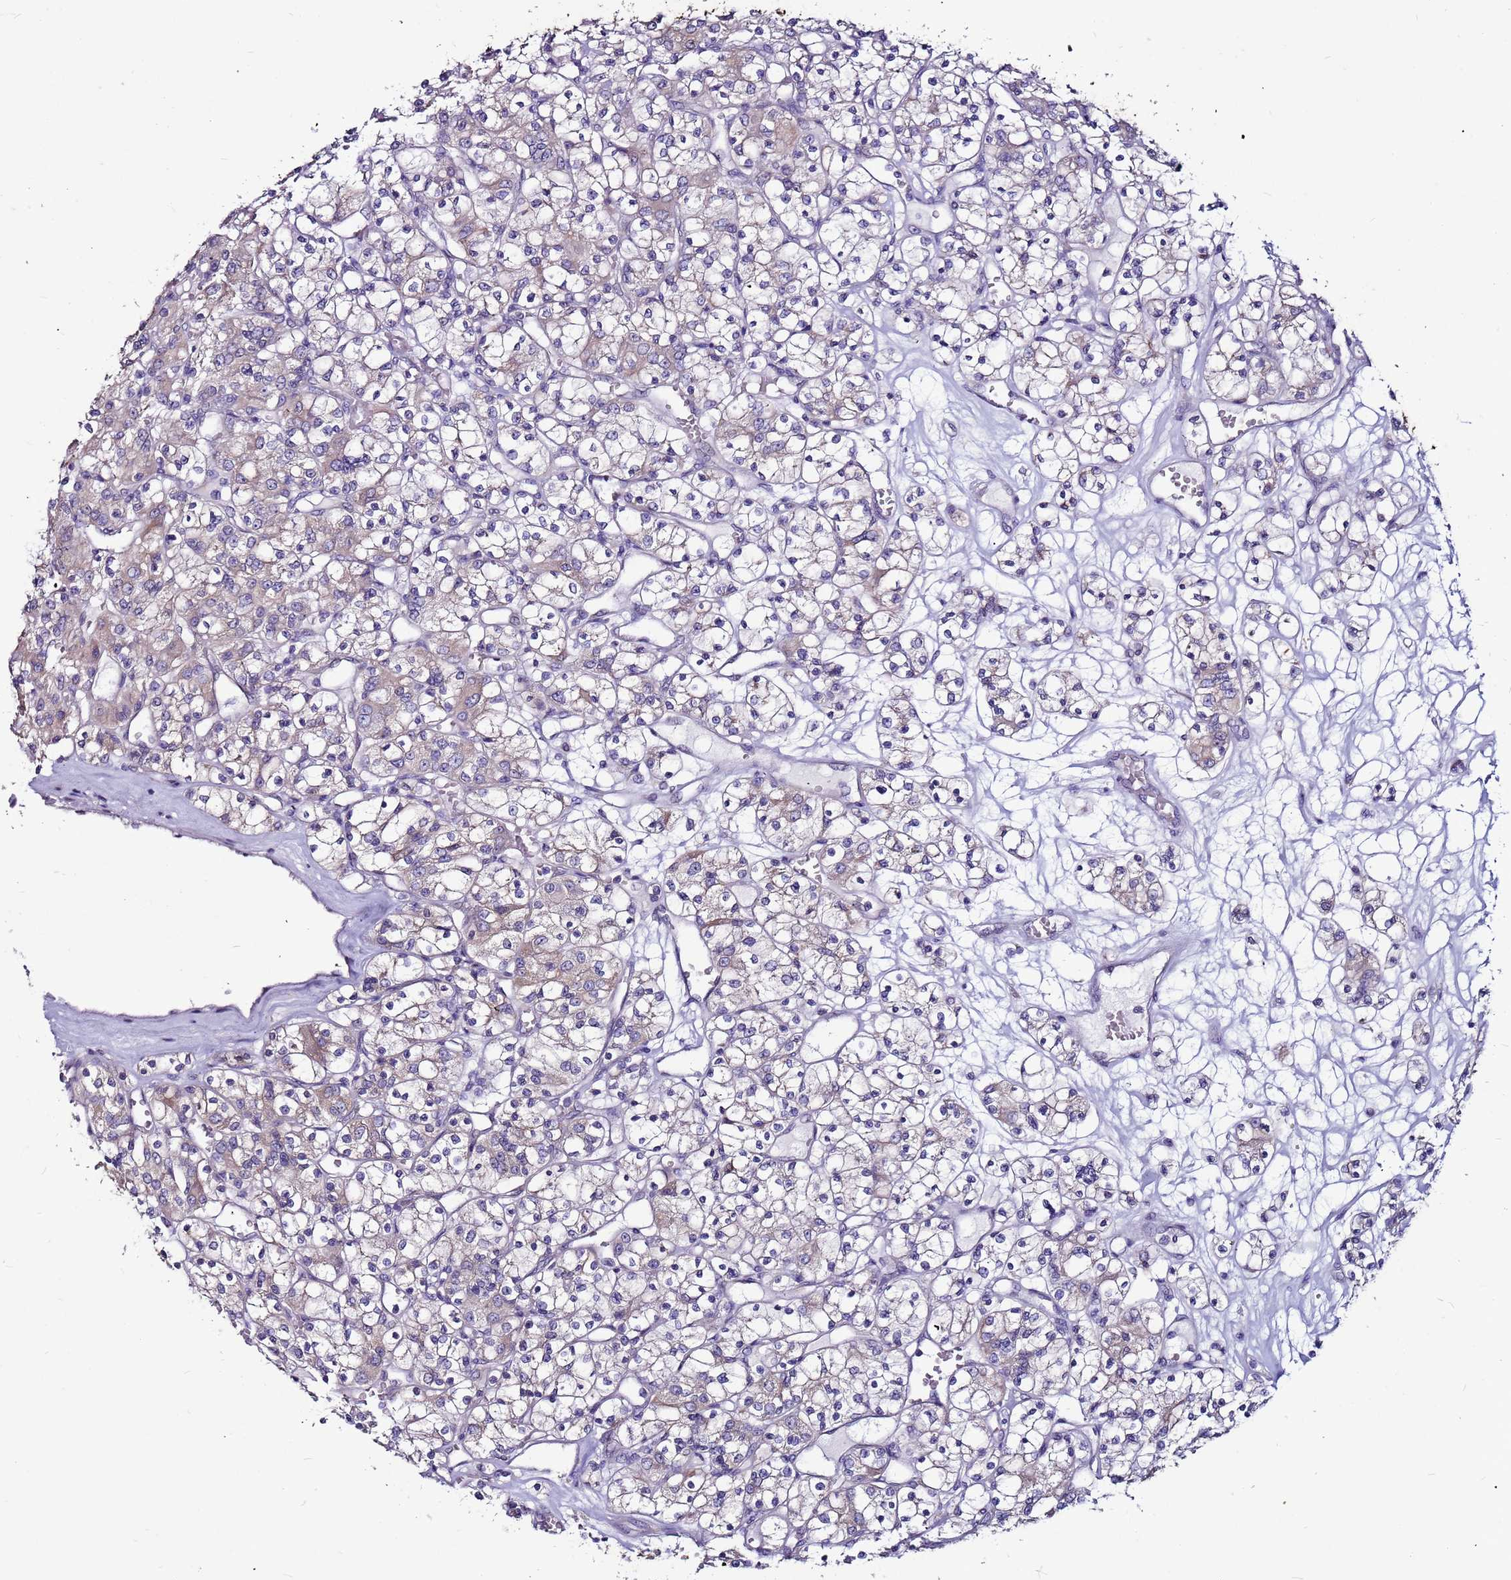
{"staining": {"intensity": "weak", "quantity": "<25%", "location": "cytoplasmic/membranous"}, "tissue": "renal cancer", "cell_type": "Tumor cells", "image_type": "cancer", "snomed": [{"axis": "morphology", "description": "Adenocarcinoma, NOS"}, {"axis": "topography", "description": "Kidney"}], "caption": "DAB immunohistochemical staining of adenocarcinoma (renal) reveals no significant staining in tumor cells.", "gene": "SLC44A3", "patient": {"sex": "female", "age": 59}}